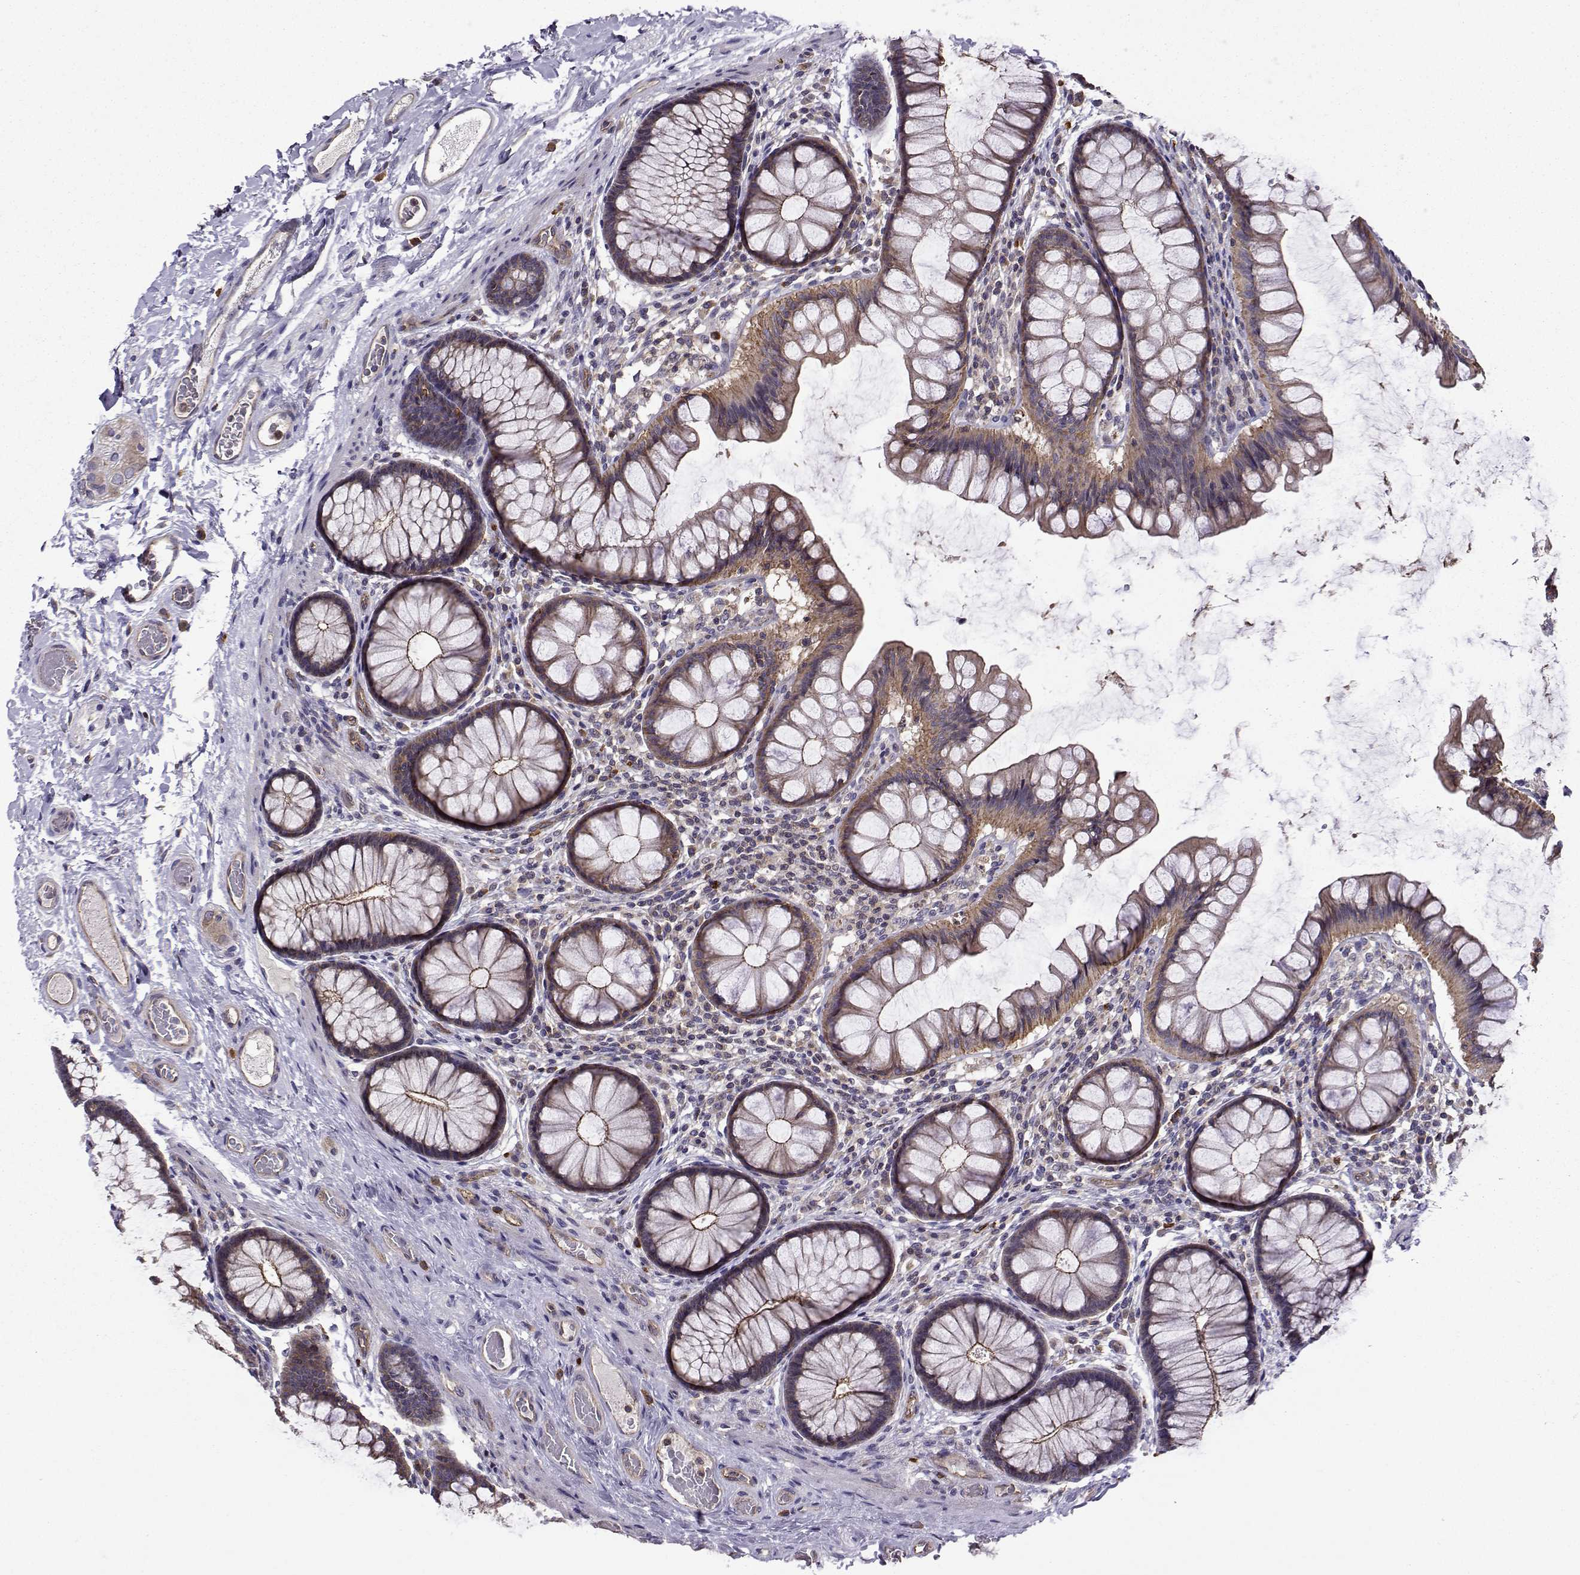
{"staining": {"intensity": "weak", "quantity": ">75%", "location": "cytoplasmic/membranous"}, "tissue": "colon", "cell_type": "Endothelial cells", "image_type": "normal", "snomed": [{"axis": "morphology", "description": "Normal tissue, NOS"}, {"axis": "topography", "description": "Colon"}], "caption": "Weak cytoplasmic/membranous protein staining is identified in about >75% of endothelial cells in colon.", "gene": "ITGB8", "patient": {"sex": "female", "age": 65}}